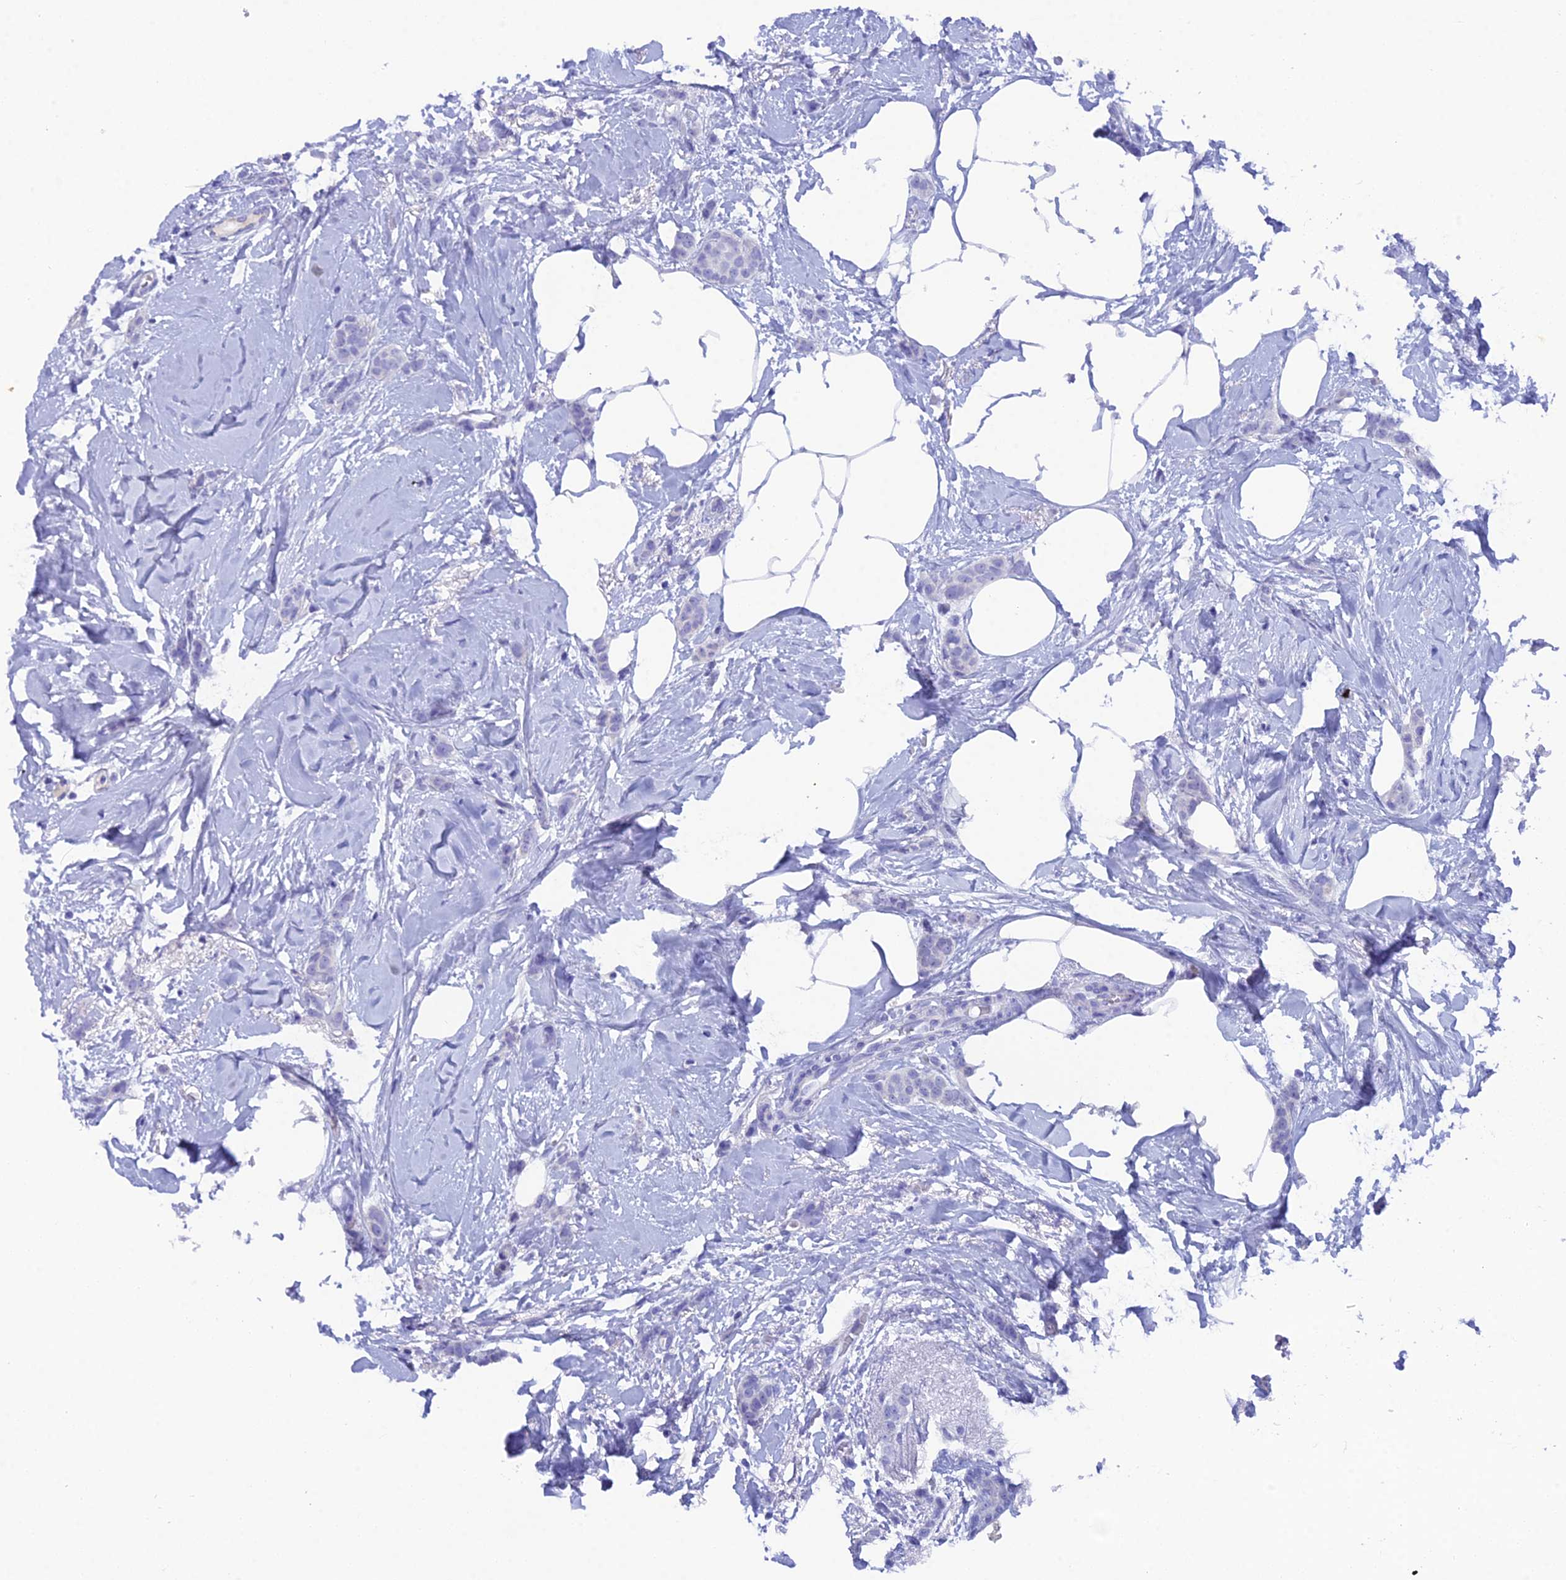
{"staining": {"intensity": "negative", "quantity": "none", "location": "none"}, "tissue": "breast cancer", "cell_type": "Tumor cells", "image_type": "cancer", "snomed": [{"axis": "morphology", "description": "Duct carcinoma"}, {"axis": "topography", "description": "Breast"}], "caption": "IHC image of breast cancer (infiltrating ductal carcinoma) stained for a protein (brown), which exhibits no positivity in tumor cells.", "gene": "REG1A", "patient": {"sex": "female", "age": 72}}